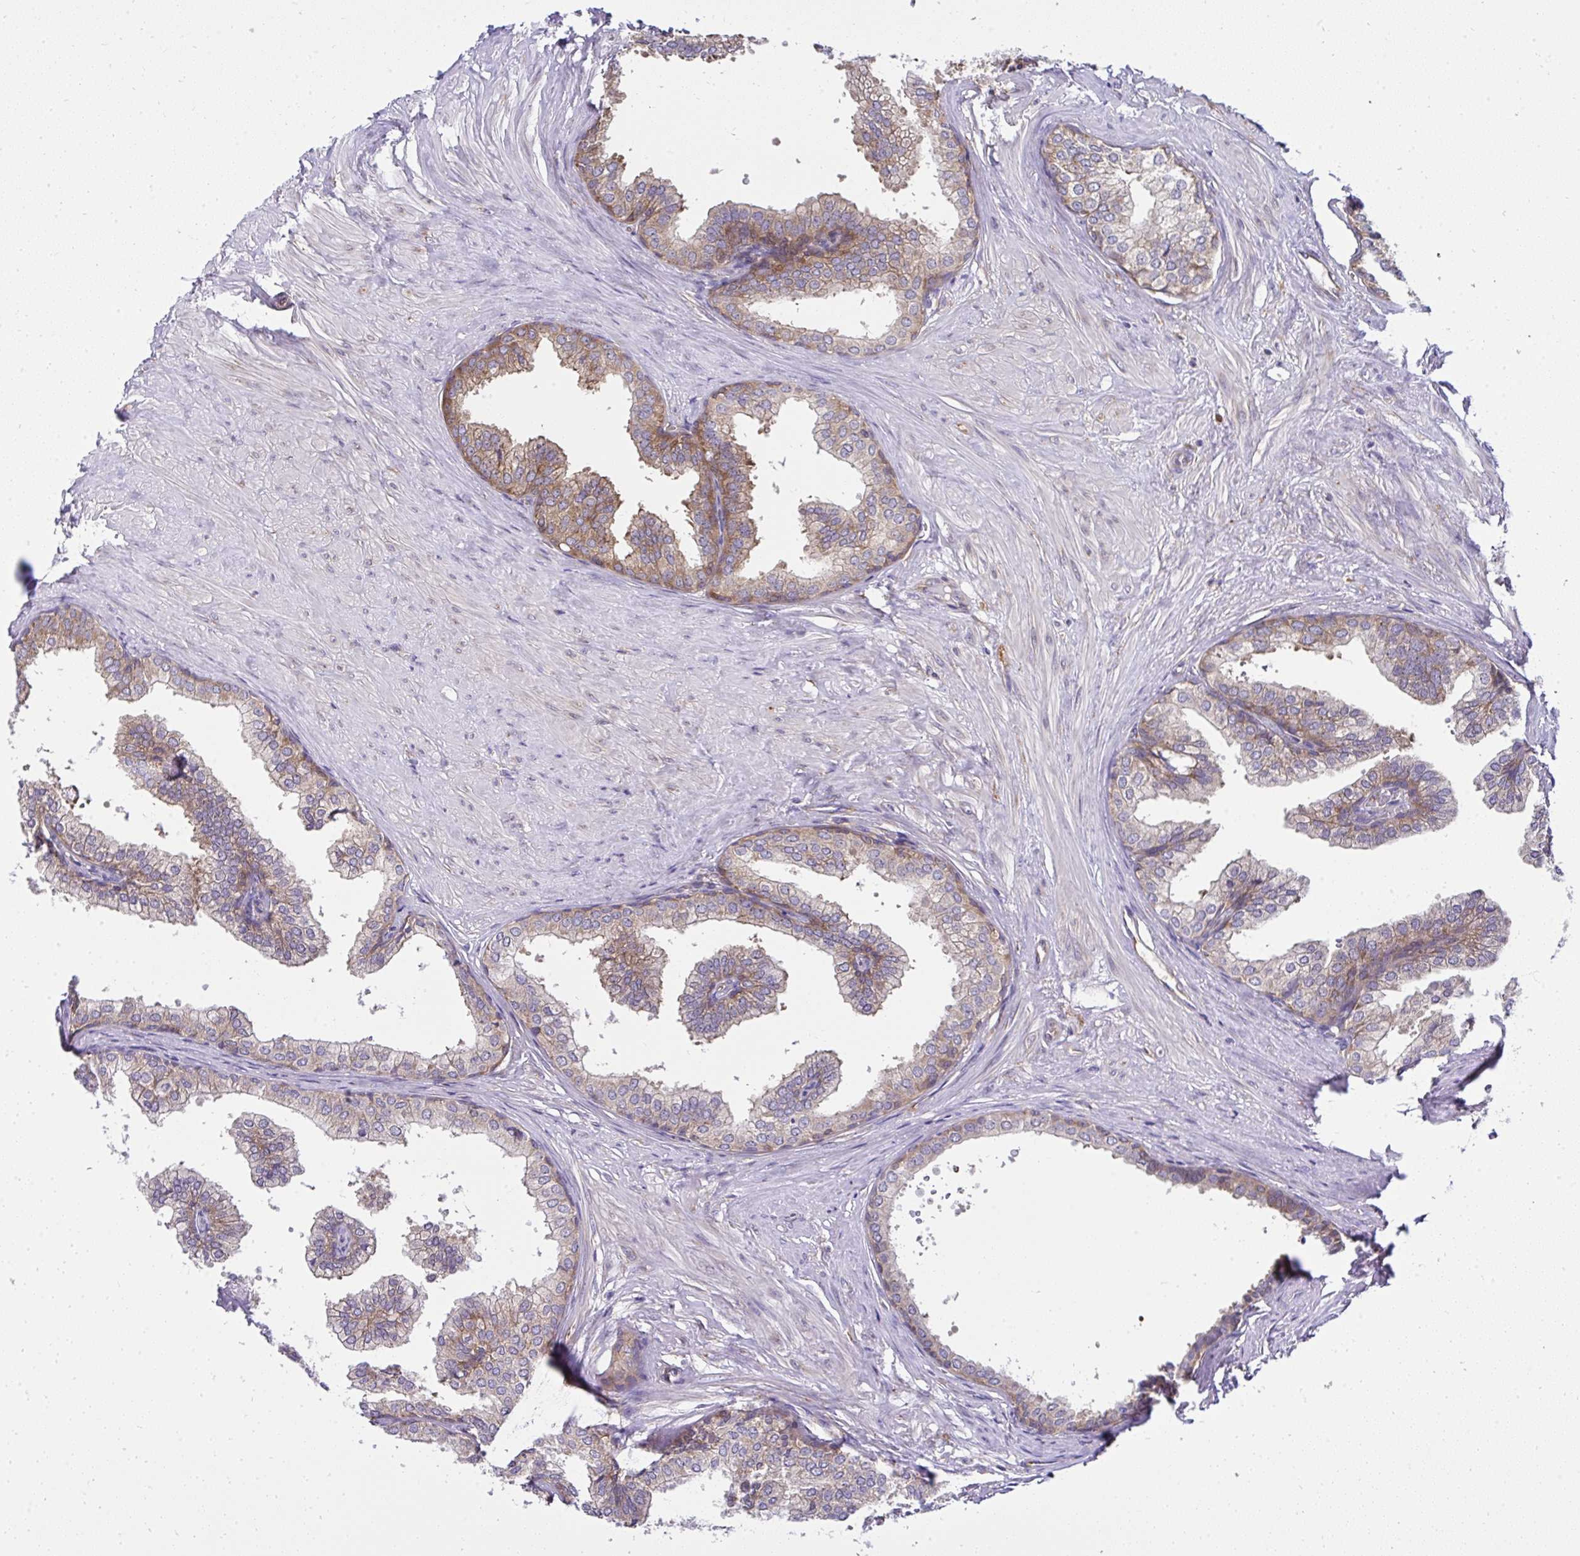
{"staining": {"intensity": "moderate", "quantity": "<25%", "location": "cytoplasmic/membranous"}, "tissue": "prostate", "cell_type": "Glandular cells", "image_type": "normal", "snomed": [{"axis": "morphology", "description": "Normal tissue, NOS"}, {"axis": "topography", "description": "Prostate"}, {"axis": "topography", "description": "Peripheral nerve tissue"}], "caption": "Benign prostate displays moderate cytoplasmic/membranous staining in approximately <25% of glandular cells, visualized by immunohistochemistry. (IHC, brightfield microscopy, high magnification).", "gene": "RPS7", "patient": {"sex": "male", "age": 55}}